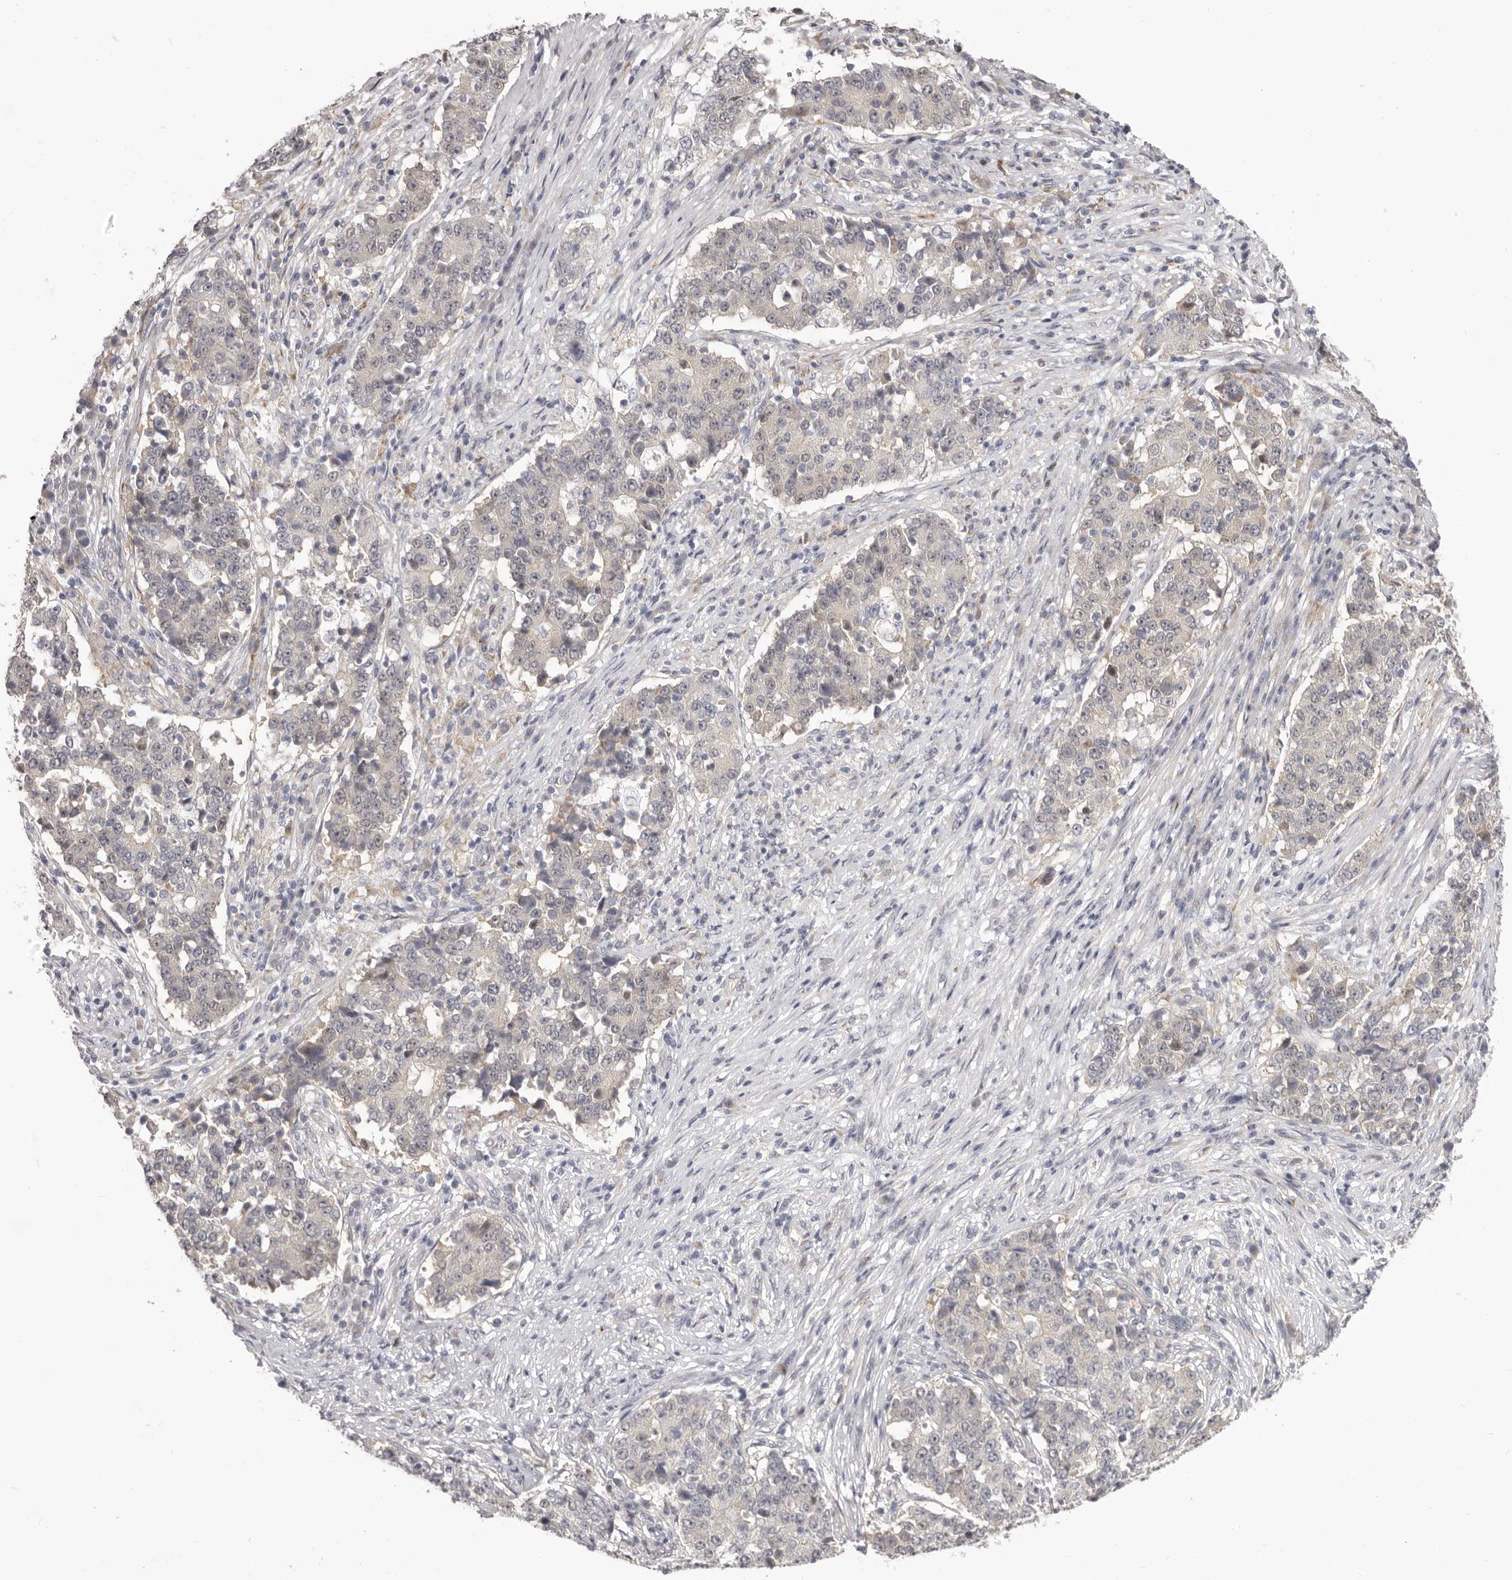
{"staining": {"intensity": "negative", "quantity": "none", "location": "none"}, "tissue": "stomach cancer", "cell_type": "Tumor cells", "image_type": "cancer", "snomed": [{"axis": "morphology", "description": "Adenocarcinoma, NOS"}, {"axis": "topography", "description": "Stomach"}], "caption": "Protein analysis of adenocarcinoma (stomach) shows no significant positivity in tumor cells.", "gene": "OTUD3", "patient": {"sex": "male", "age": 59}}